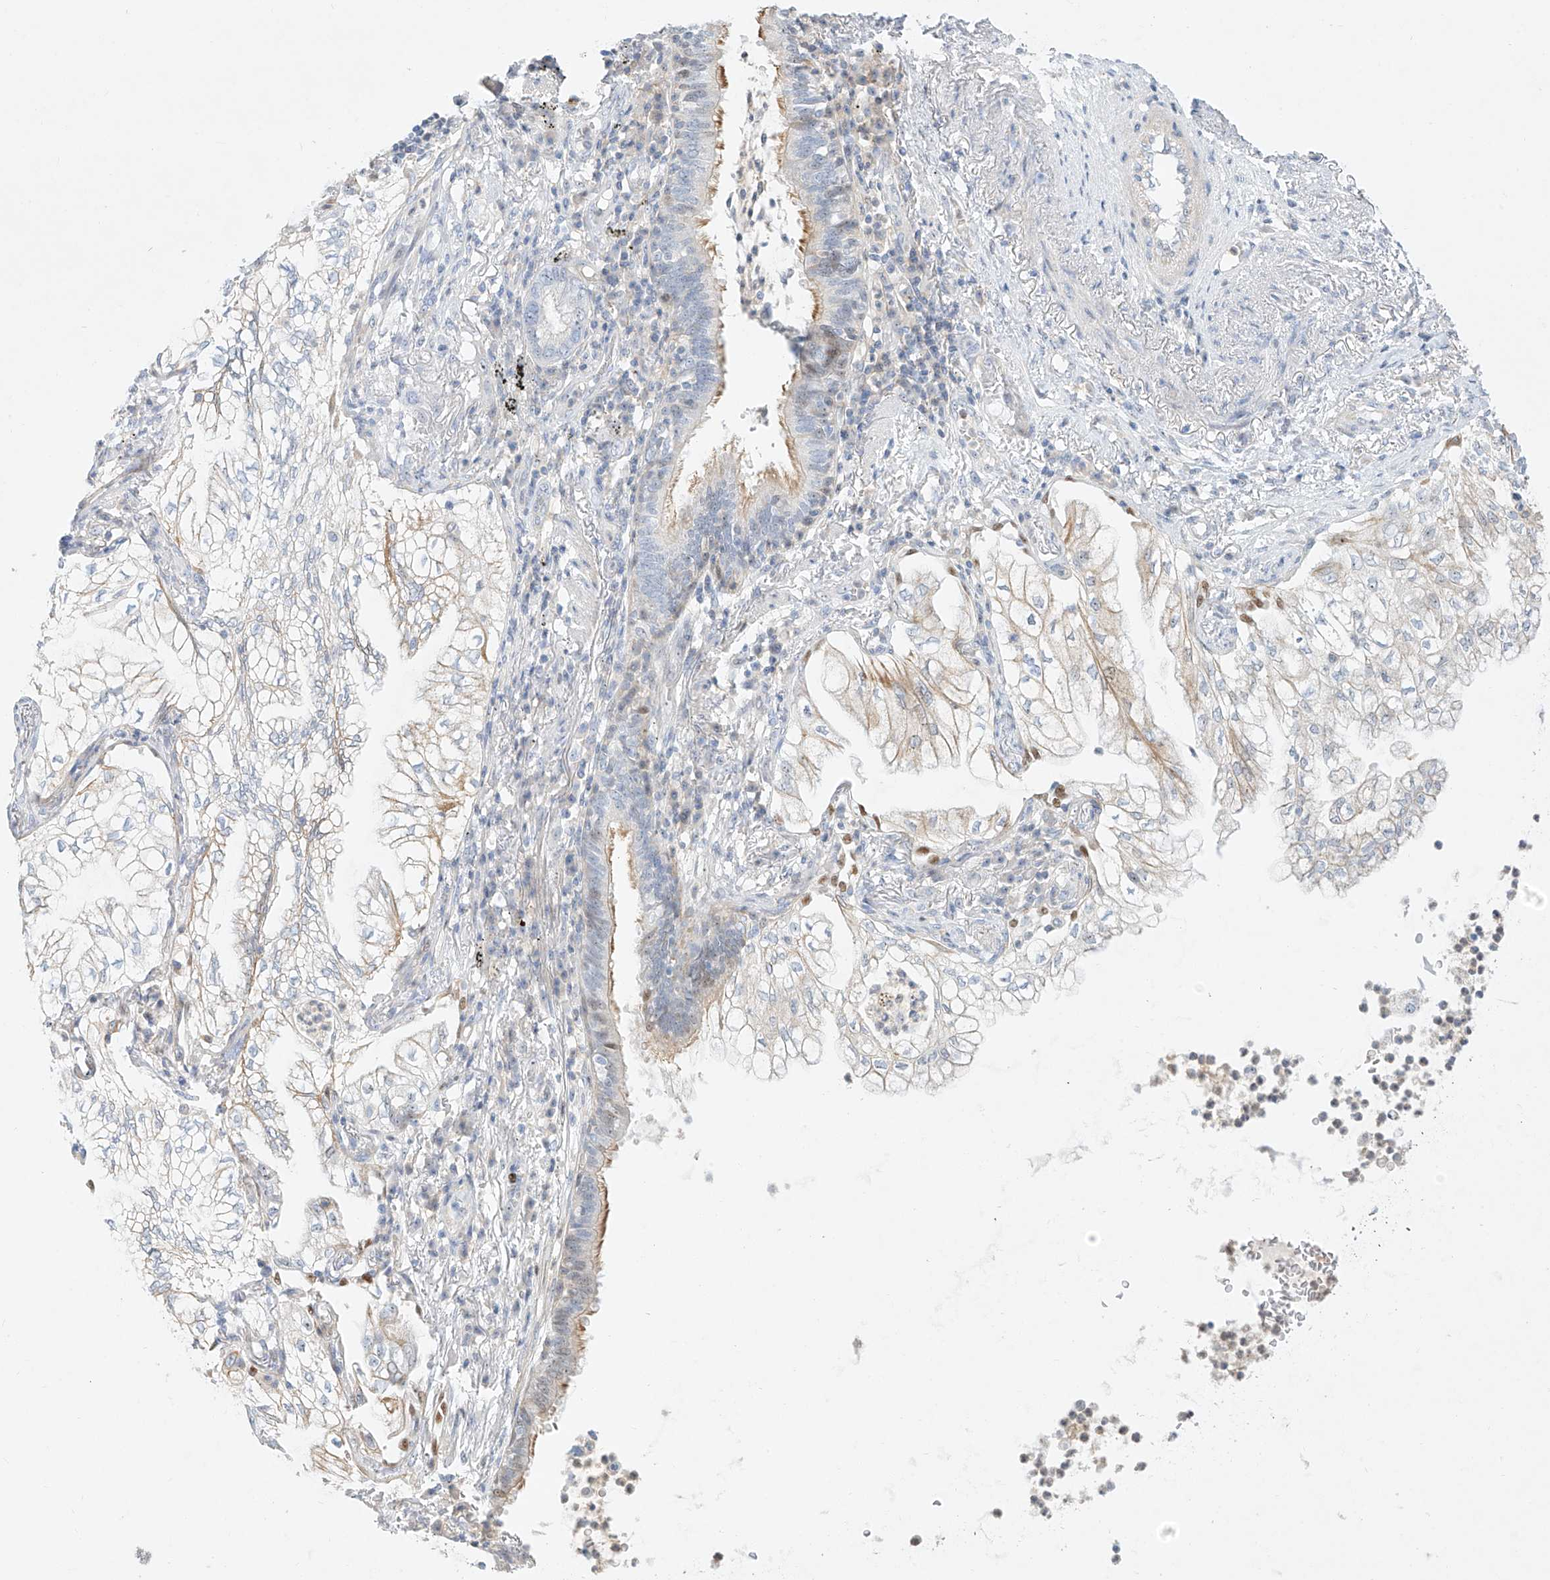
{"staining": {"intensity": "weak", "quantity": "25%-75%", "location": "cytoplasmic/membranous"}, "tissue": "lung cancer", "cell_type": "Tumor cells", "image_type": "cancer", "snomed": [{"axis": "morphology", "description": "Adenocarcinoma, NOS"}, {"axis": "topography", "description": "Lung"}], "caption": "Lung cancer was stained to show a protein in brown. There is low levels of weak cytoplasmic/membranous positivity in about 25%-75% of tumor cells.", "gene": "SNU13", "patient": {"sex": "female", "age": 70}}